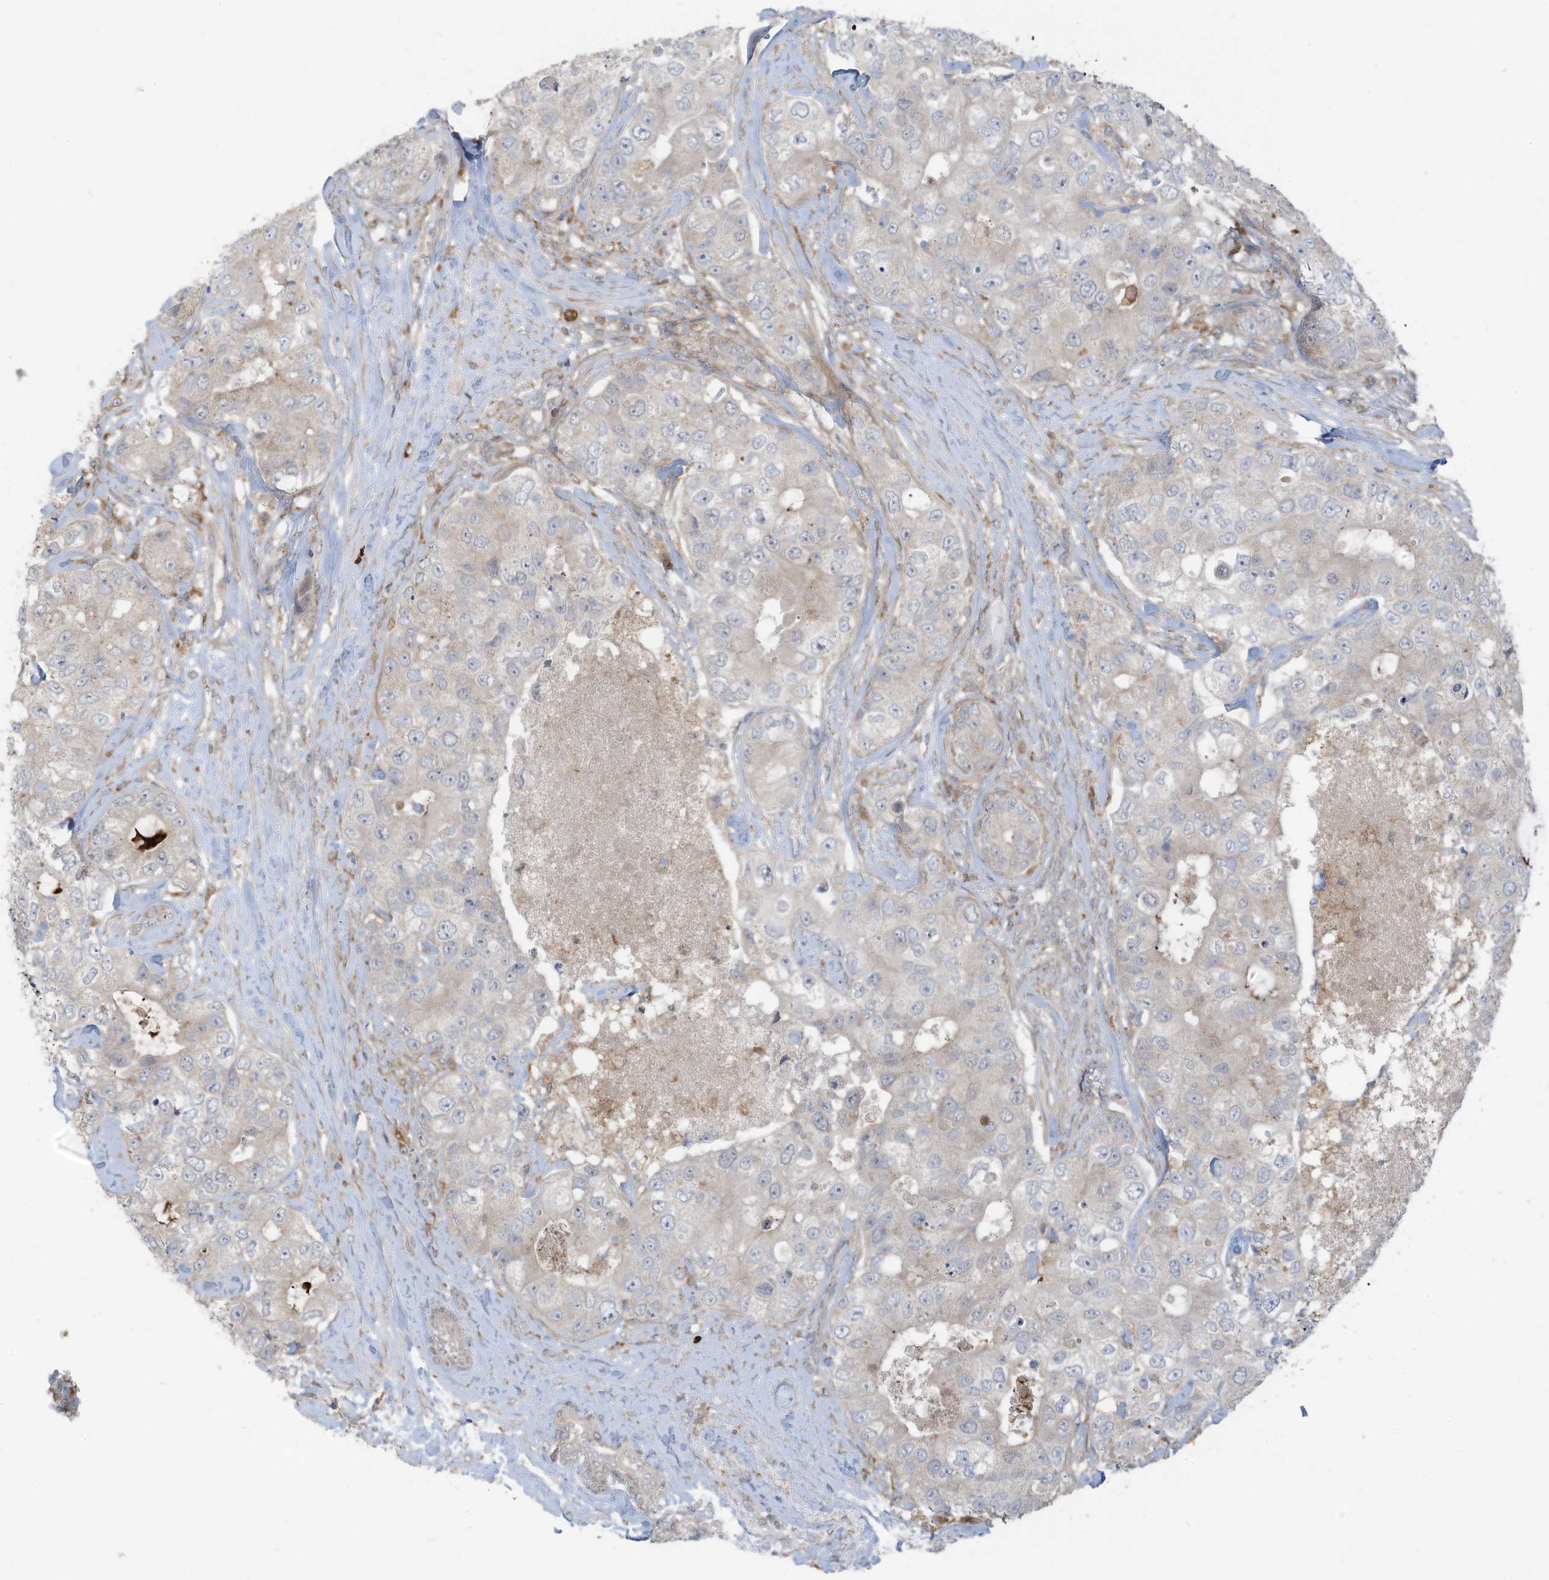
{"staining": {"intensity": "weak", "quantity": "<25%", "location": "cytoplasmic/membranous"}, "tissue": "breast cancer", "cell_type": "Tumor cells", "image_type": "cancer", "snomed": [{"axis": "morphology", "description": "Duct carcinoma"}, {"axis": "topography", "description": "Breast"}], "caption": "Immunohistochemical staining of human breast cancer (intraductal carcinoma) demonstrates no significant staining in tumor cells. (DAB IHC, high magnification).", "gene": "DZIP3", "patient": {"sex": "female", "age": 62}}